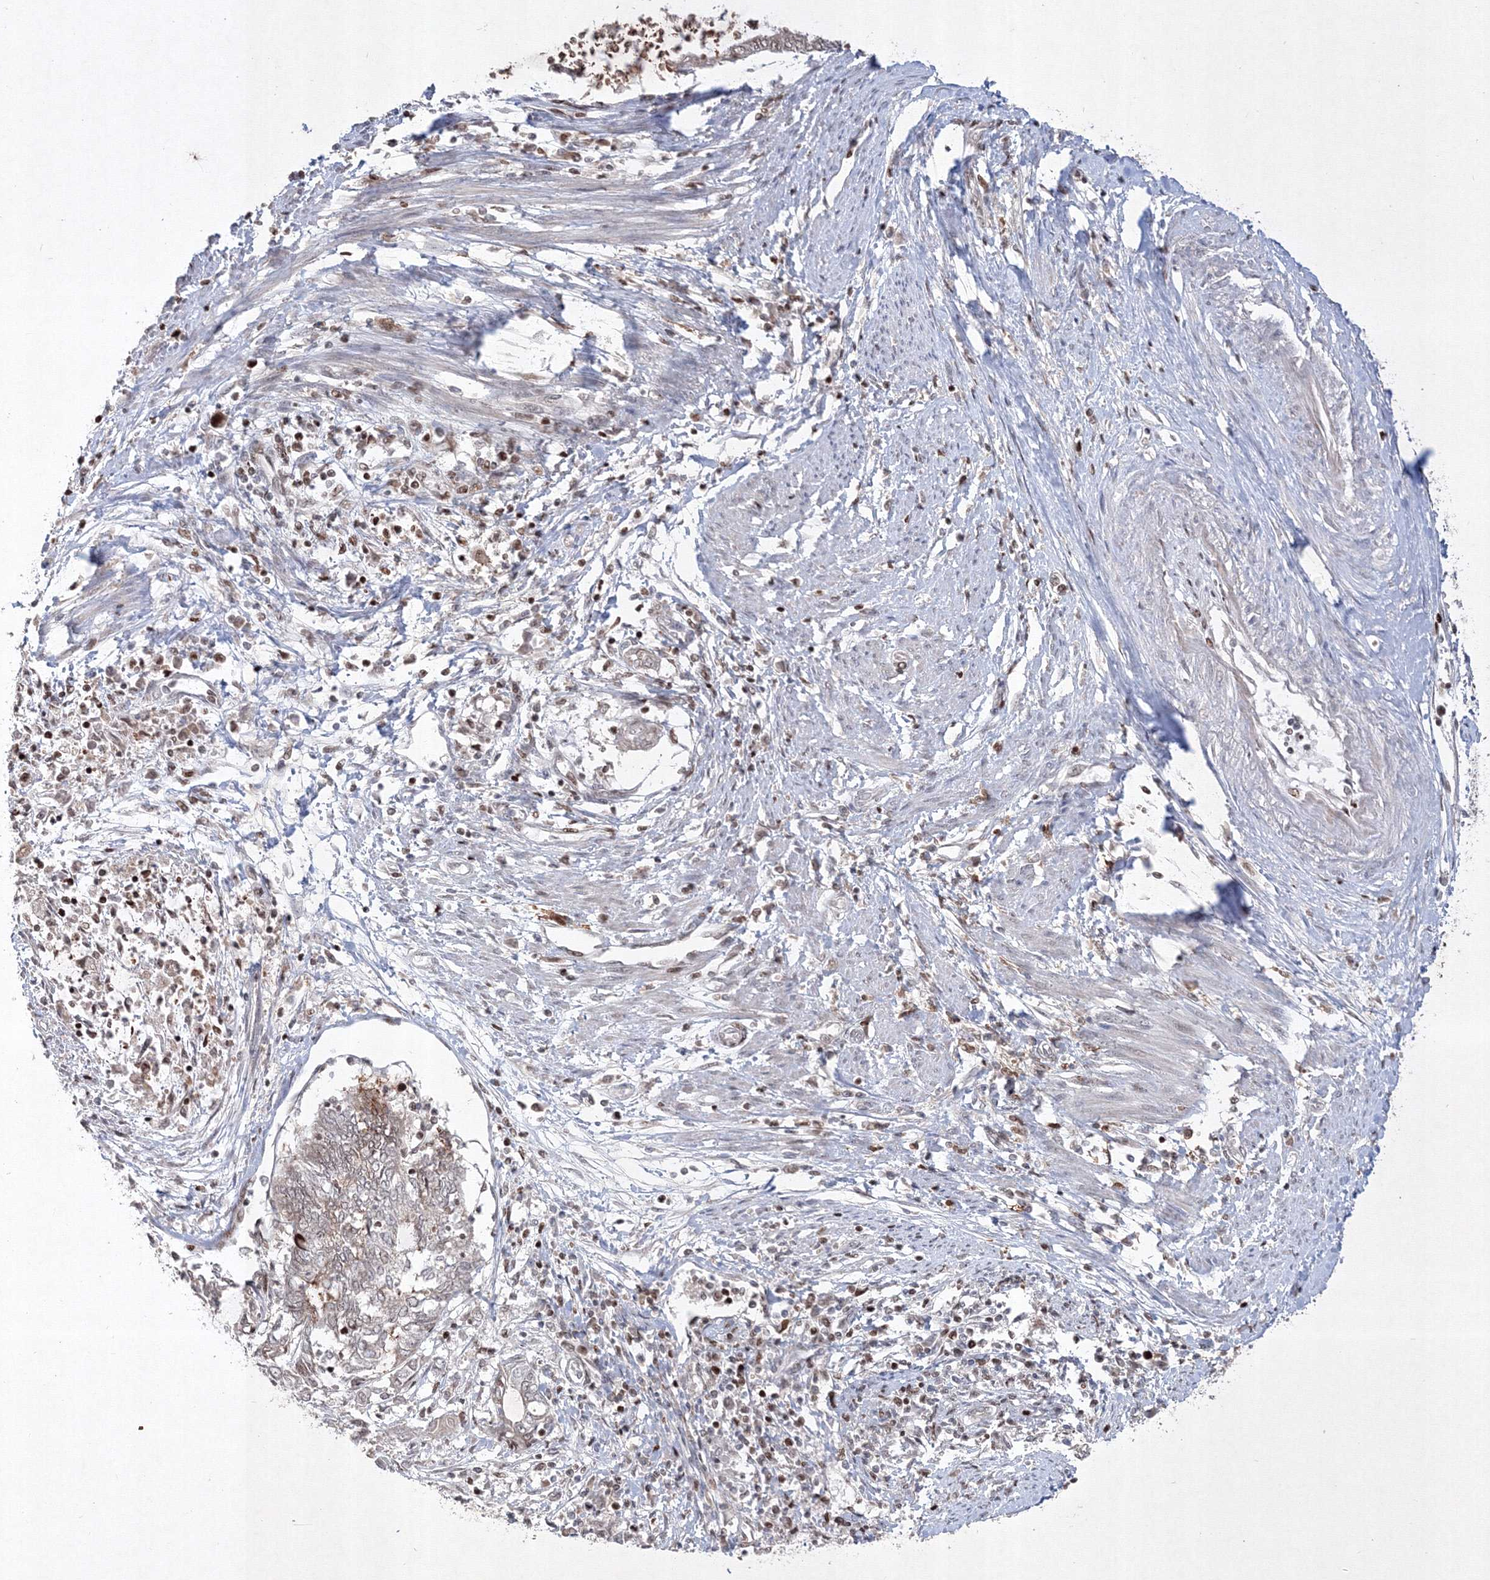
{"staining": {"intensity": "negative", "quantity": "none", "location": "none"}, "tissue": "endometrial cancer", "cell_type": "Tumor cells", "image_type": "cancer", "snomed": [{"axis": "morphology", "description": "Adenocarcinoma, NOS"}, {"axis": "topography", "description": "Uterus"}, {"axis": "topography", "description": "Endometrium"}], "caption": "High power microscopy image of an immunohistochemistry (IHC) photomicrograph of adenocarcinoma (endometrial), revealing no significant positivity in tumor cells. (DAB (3,3'-diaminobenzidine) immunohistochemistry (IHC), high magnification).", "gene": "TAB1", "patient": {"sex": "female", "age": 70}}